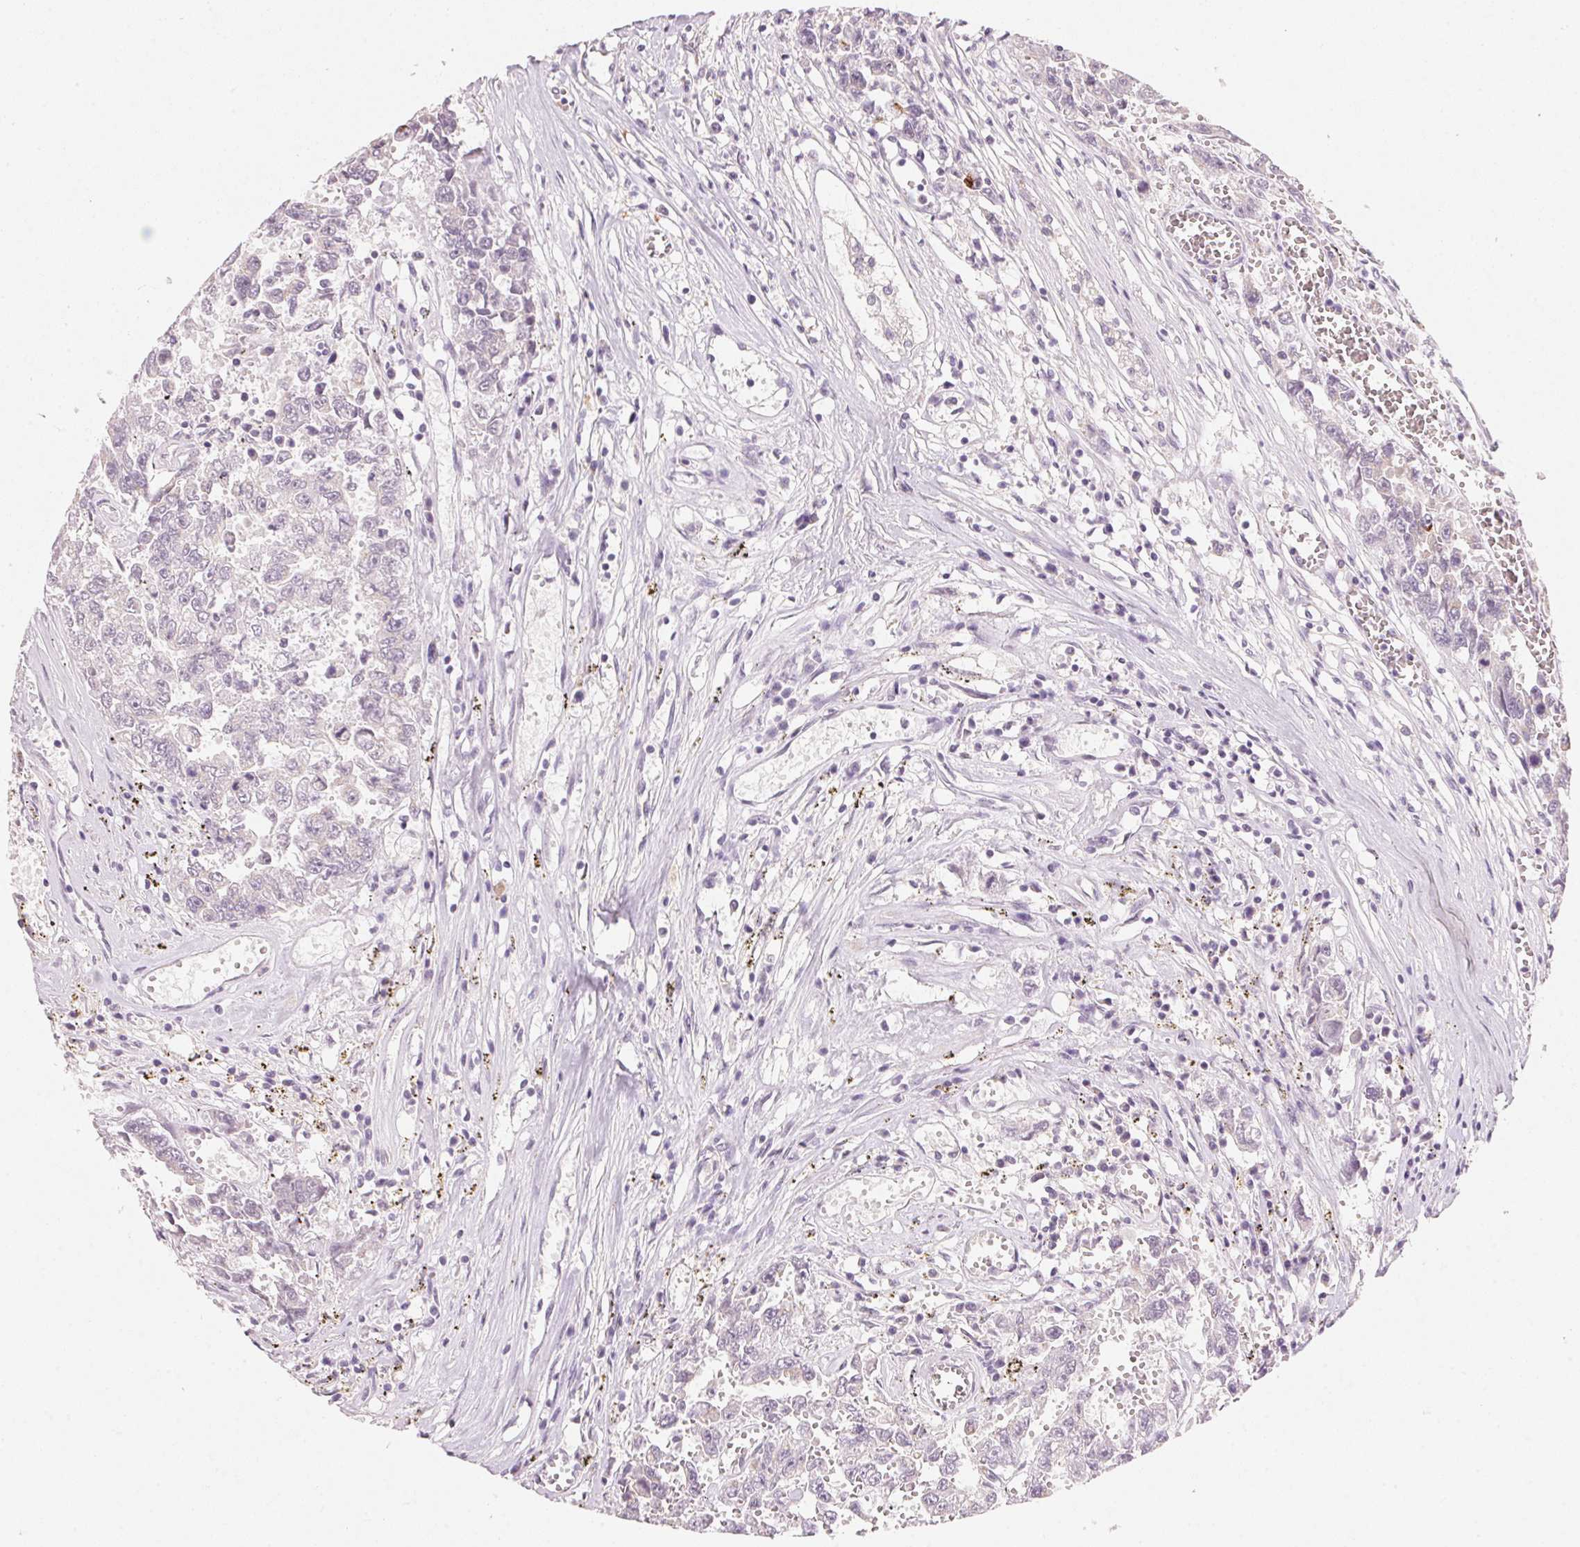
{"staining": {"intensity": "moderate", "quantity": "<25%", "location": "cytoplasmic/membranous"}, "tissue": "testis cancer", "cell_type": "Tumor cells", "image_type": "cancer", "snomed": [{"axis": "morphology", "description": "Carcinoma, Embryonal, NOS"}, {"axis": "topography", "description": "Testis"}], "caption": "DAB immunohistochemical staining of embryonal carcinoma (testis) reveals moderate cytoplasmic/membranous protein positivity in approximately <25% of tumor cells.", "gene": "DRAM2", "patient": {"sex": "male", "age": 36}}